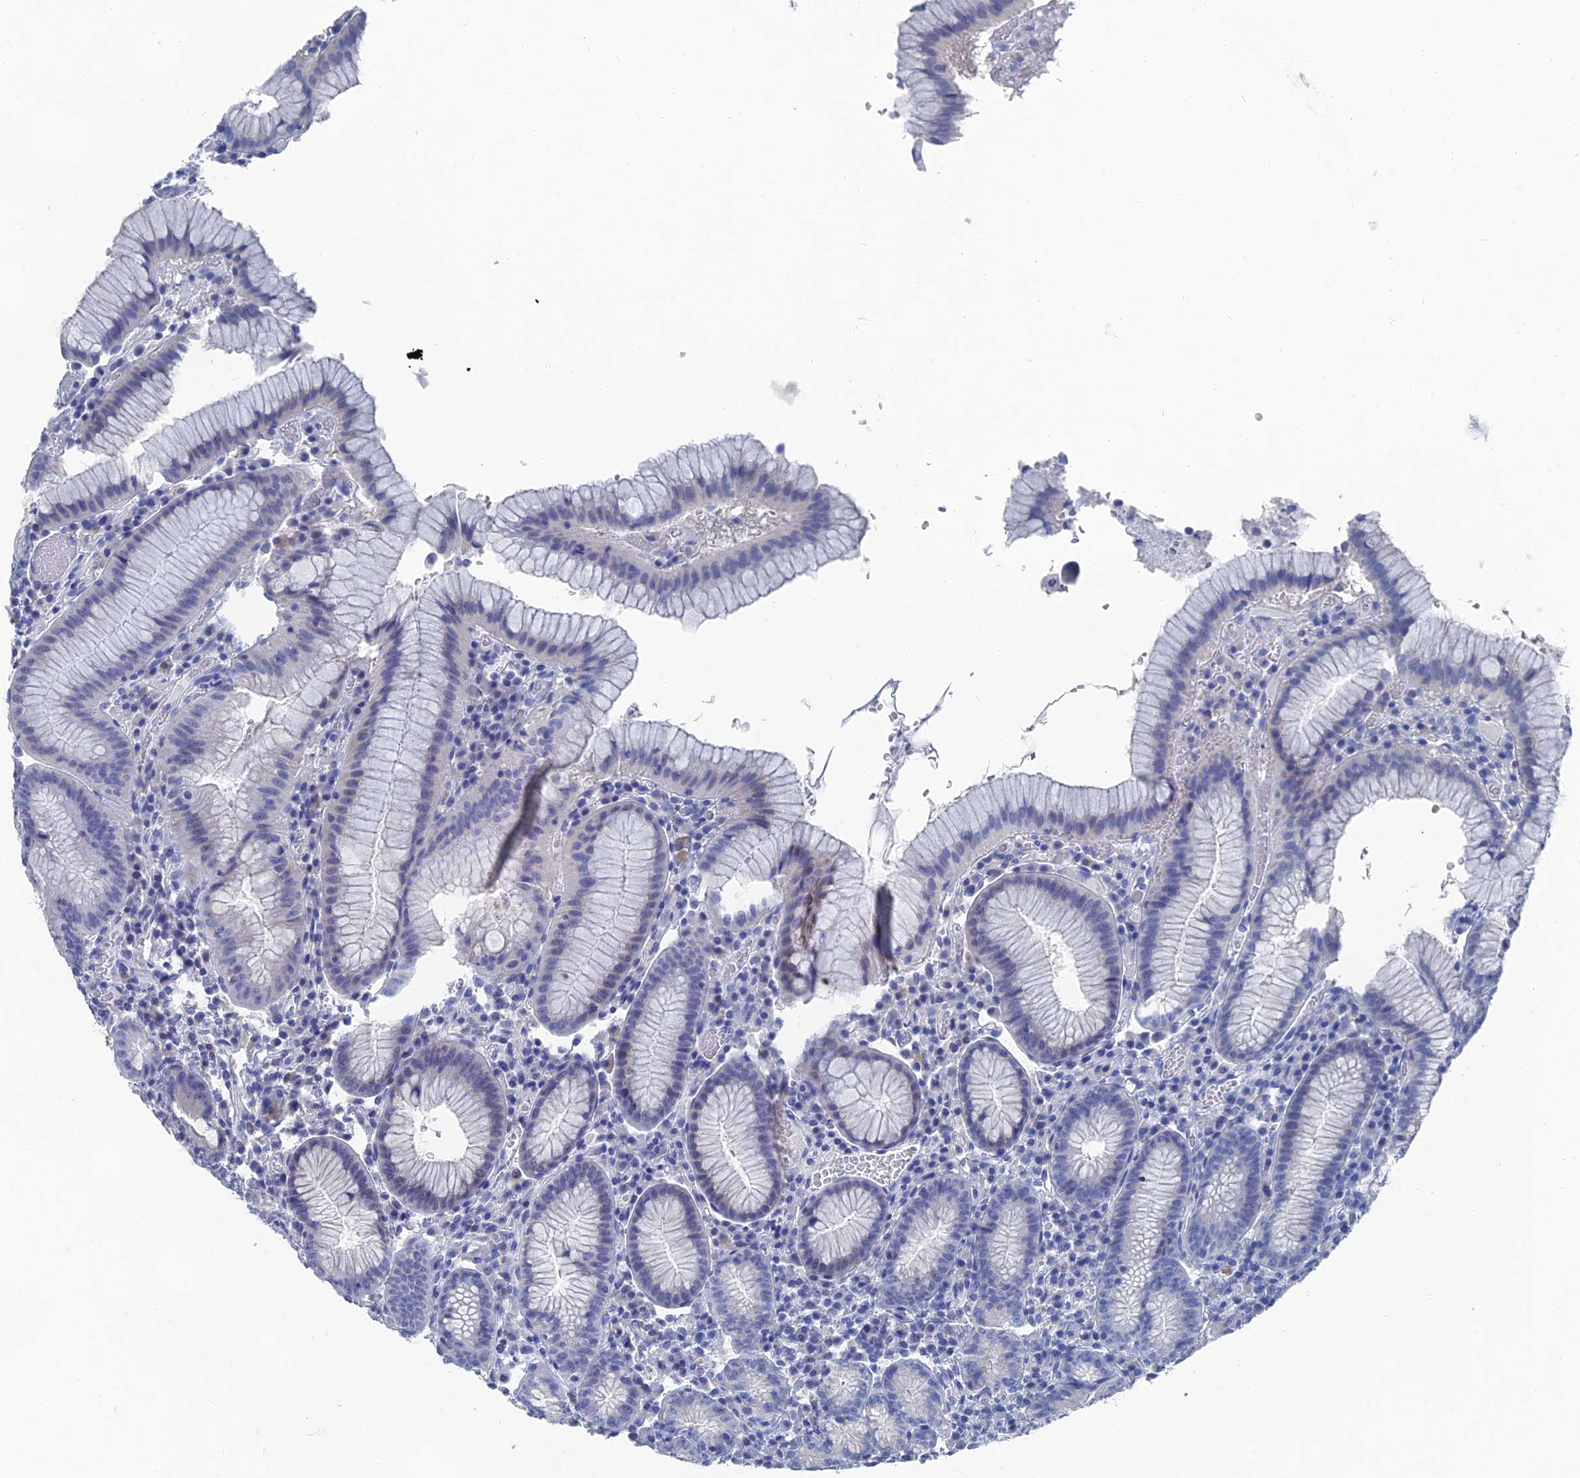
{"staining": {"intensity": "negative", "quantity": "none", "location": "none"}, "tissue": "stomach", "cell_type": "Glandular cells", "image_type": "normal", "snomed": [{"axis": "morphology", "description": "Normal tissue, NOS"}, {"axis": "topography", "description": "Stomach"}], "caption": "This photomicrograph is of unremarkable stomach stained with IHC to label a protein in brown with the nuclei are counter-stained blue. There is no staining in glandular cells. The staining was performed using DAB (3,3'-diaminobenzidine) to visualize the protein expression in brown, while the nuclei were stained in blue with hematoxylin (Magnification: 20x).", "gene": "GFAP", "patient": {"sex": "male", "age": 55}}